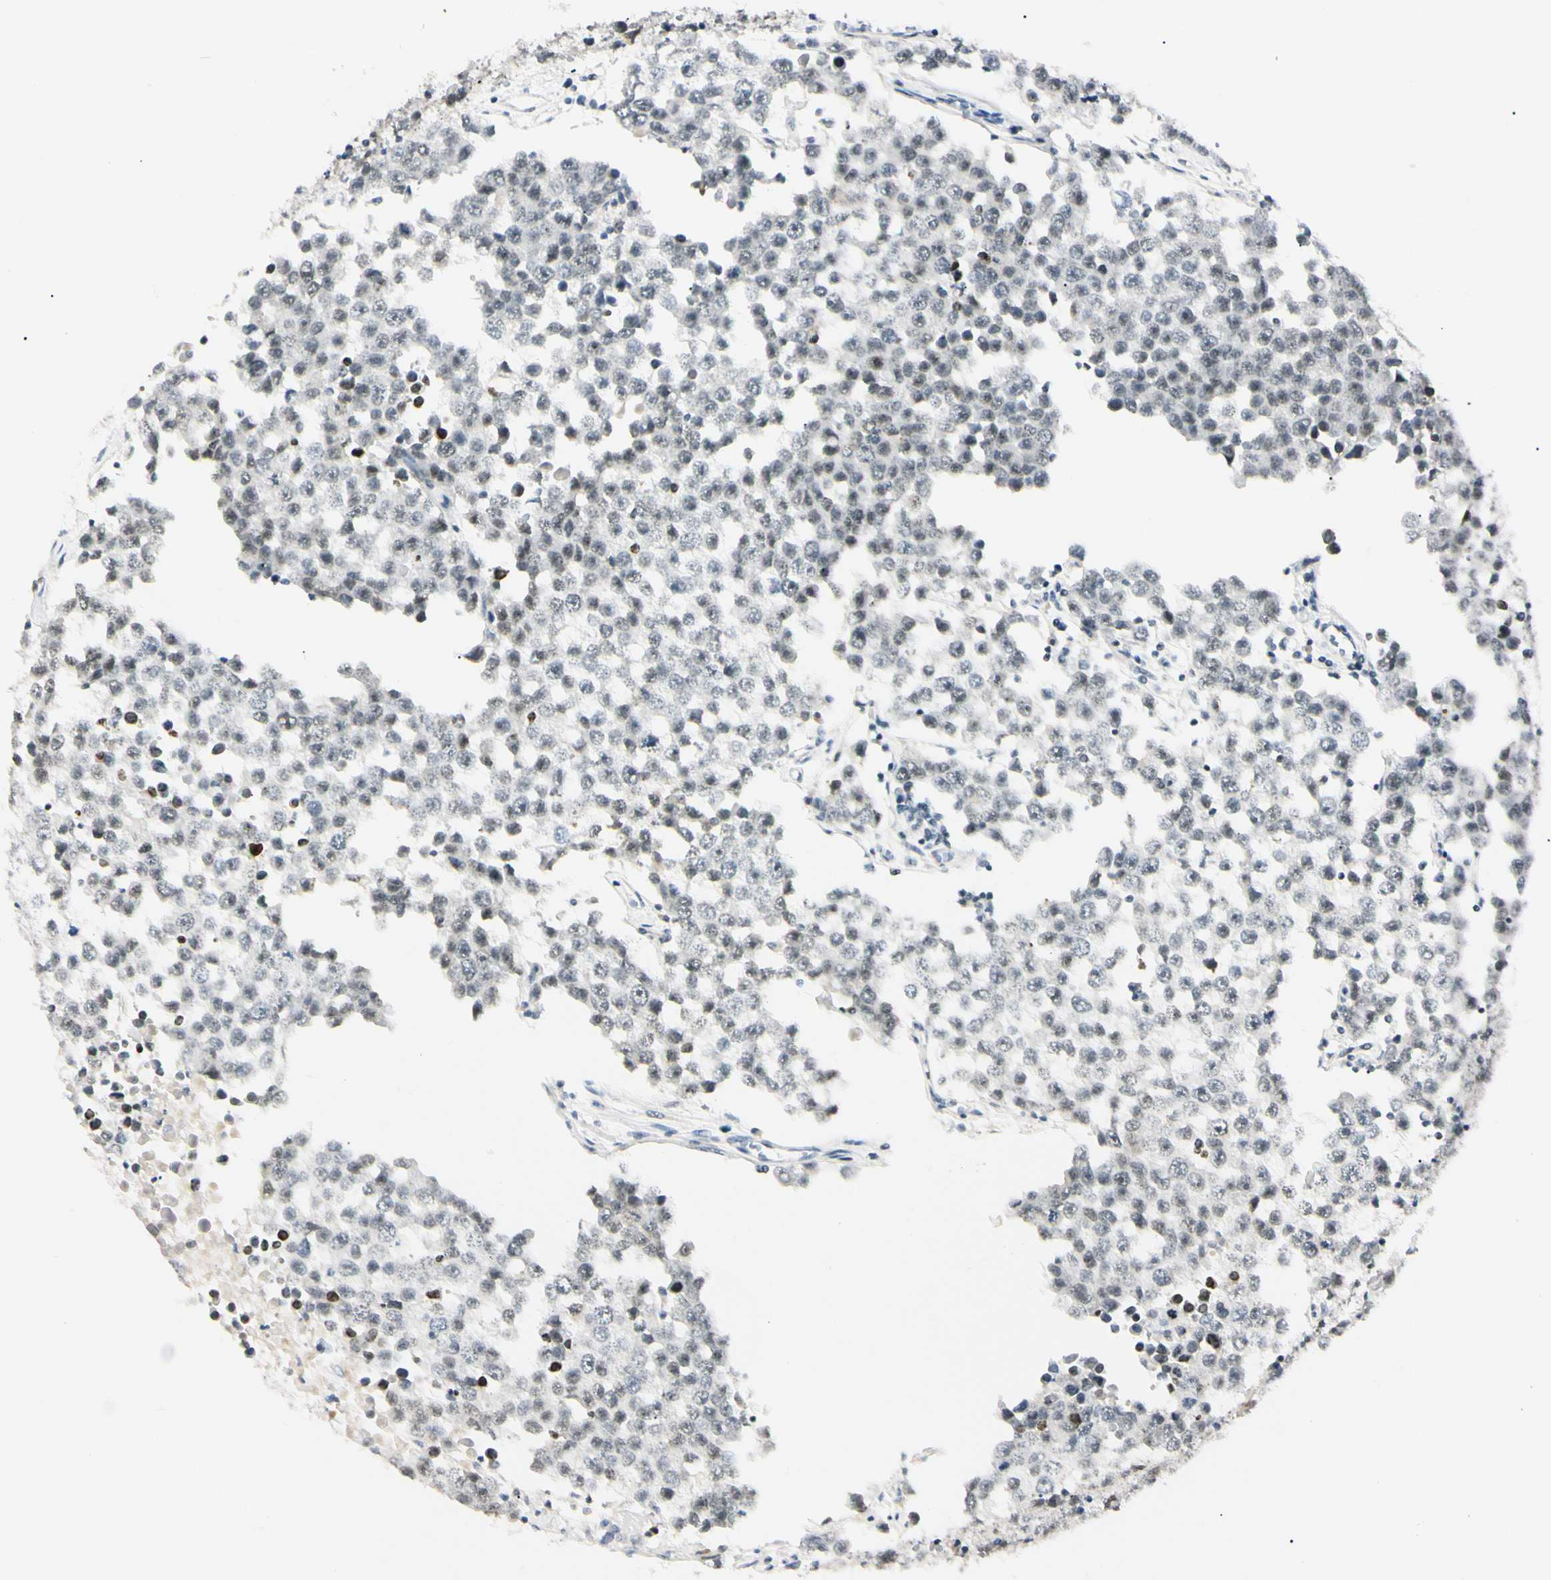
{"staining": {"intensity": "weak", "quantity": "<25%", "location": "cytoplasmic/membranous"}, "tissue": "testis cancer", "cell_type": "Tumor cells", "image_type": "cancer", "snomed": [{"axis": "morphology", "description": "Seminoma, NOS"}, {"axis": "morphology", "description": "Carcinoma, Embryonal, NOS"}, {"axis": "topography", "description": "Testis"}], "caption": "Testis cancer (seminoma) was stained to show a protein in brown. There is no significant expression in tumor cells. The staining was performed using DAB (3,3'-diaminobenzidine) to visualize the protein expression in brown, while the nuclei were stained in blue with hematoxylin (Magnification: 20x).", "gene": "ZNF134", "patient": {"sex": "male", "age": 52}}